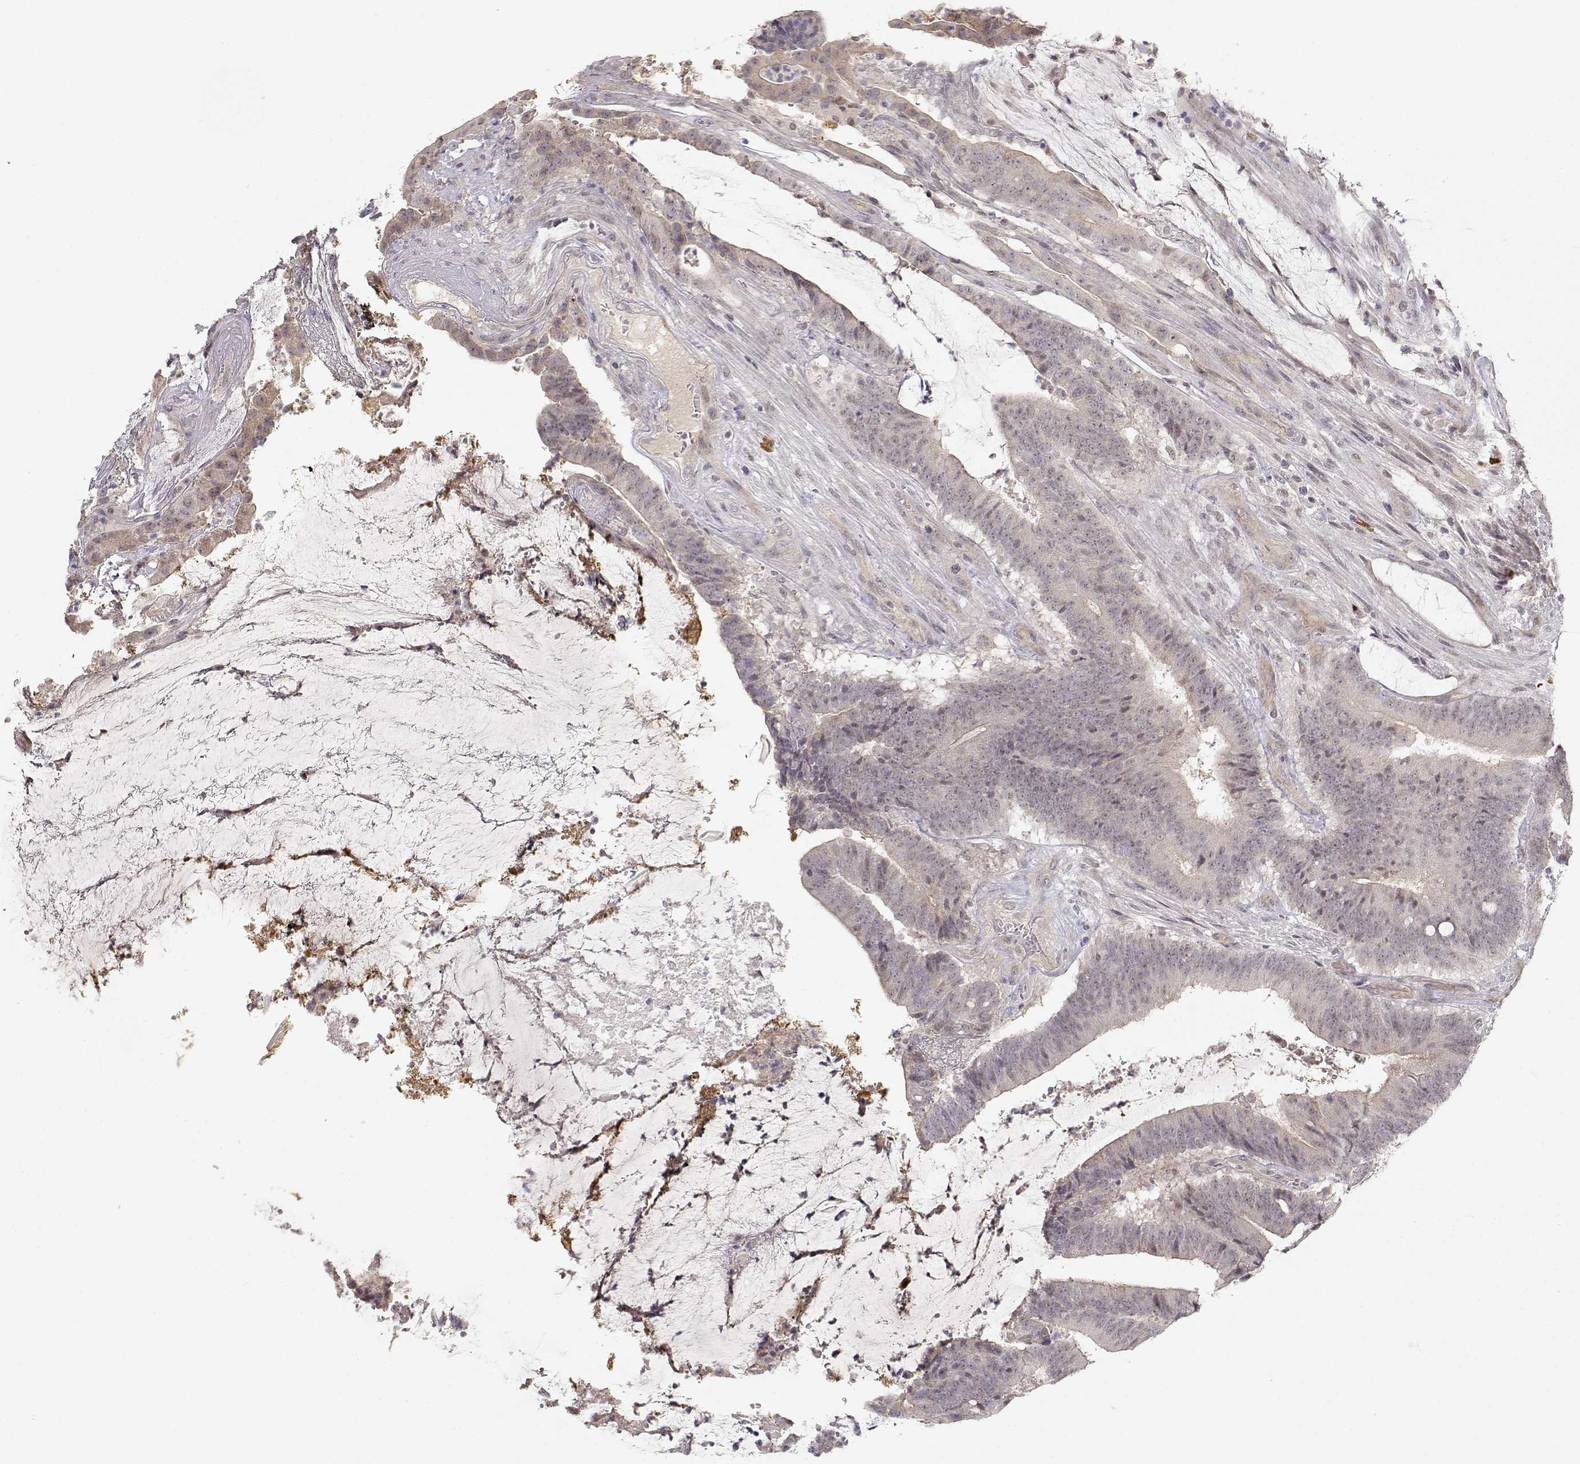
{"staining": {"intensity": "negative", "quantity": "none", "location": "none"}, "tissue": "colorectal cancer", "cell_type": "Tumor cells", "image_type": "cancer", "snomed": [{"axis": "morphology", "description": "Adenocarcinoma, NOS"}, {"axis": "topography", "description": "Colon"}], "caption": "IHC photomicrograph of neoplastic tissue: human adenocarcinoma (colorectal) stained with DAB (3,3'-diaminobenzidine) reveals no significant protein staining in tumor cells.", "gene": "EAF2", "patient": {"sex": "female", "age": 43}}